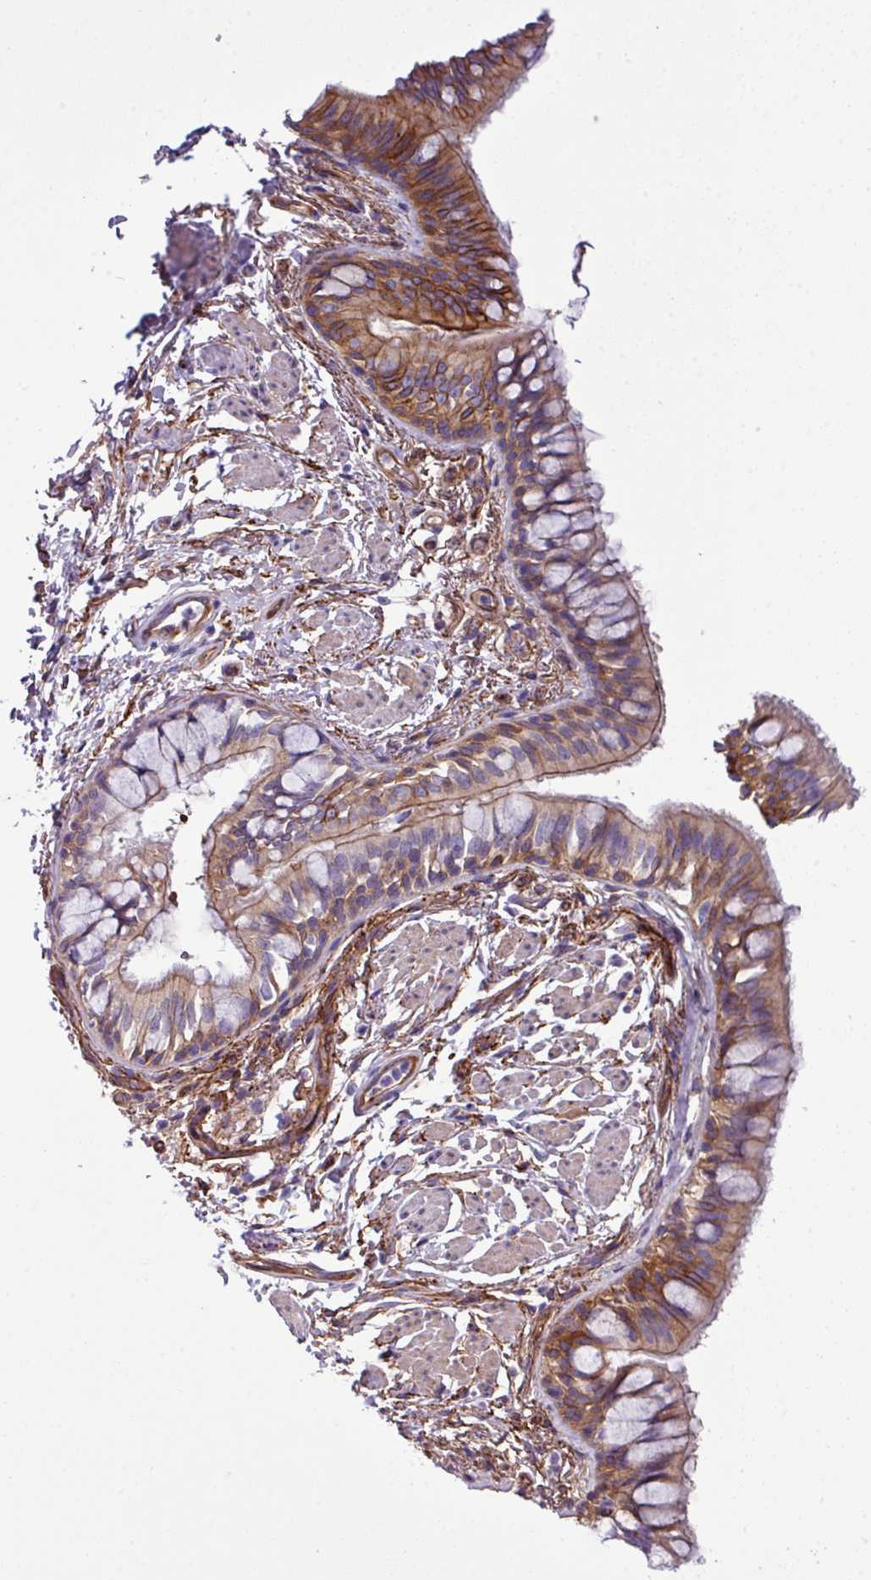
{"staining": {"intensity": "strong", "quantity": "25%-75%", "location": "cytoplasmic/membranous"}, "tissue": "bronchus", "cell_type": "Respiratory epithelial cells", "image_type": "normal", "snomed": [{"axis": "morphology", "description": "Normal tissue, NOS"}, {"axis": "topography", "description": "Bronchus"}], "caption": "DAB (3,3'-diaminobenzidine) immunohistochemical staining of unremarkable bronchus exhibits strong cytoplasmic/membranous protein expression in approximately 25%-75% of respiratory epithelial cells.", "gene": "PARD6A", "patient": {"sex": "male", "age": 70}}